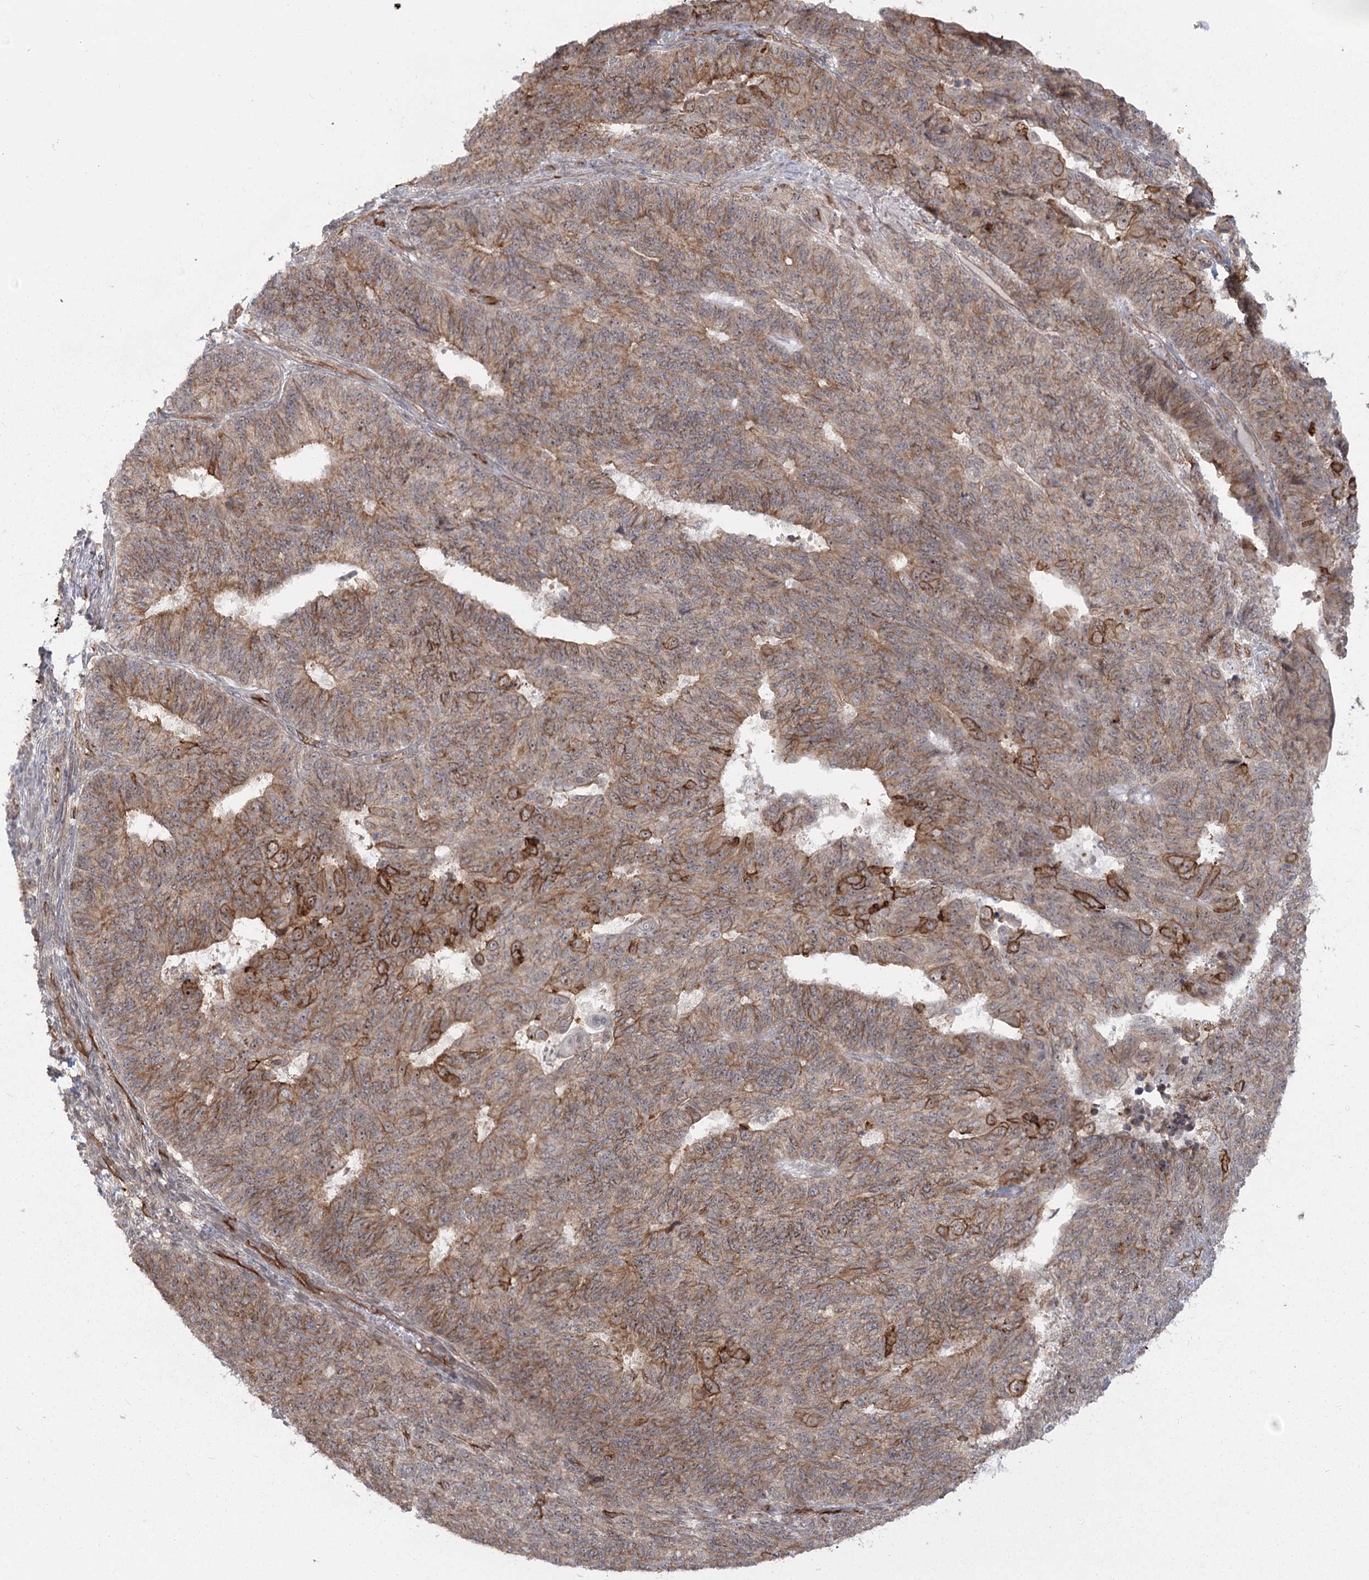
{"staining": {"intensity": "moderate", "quantity": ">75%", "location": "cytoplasmic/membranous"}, "tissue": "endometrial cancer", "cell_type": "Tumor cells", "image_type": "cancer", "snomed": [{"axis": "morphology", "description": "Adenocarcinoma, NOS"}, {"axis": "topography", "description": "Endometrium"}], "caption": "Endometrial cancer tissue reveals moderate cytoplasmic/membranous staining in about >75% of tumor cells Ihc stains the protein of interest in brown and the nuclei are stained blue.", "gene": "RPP14", "patient": {"sex": "female", "age": 32}}